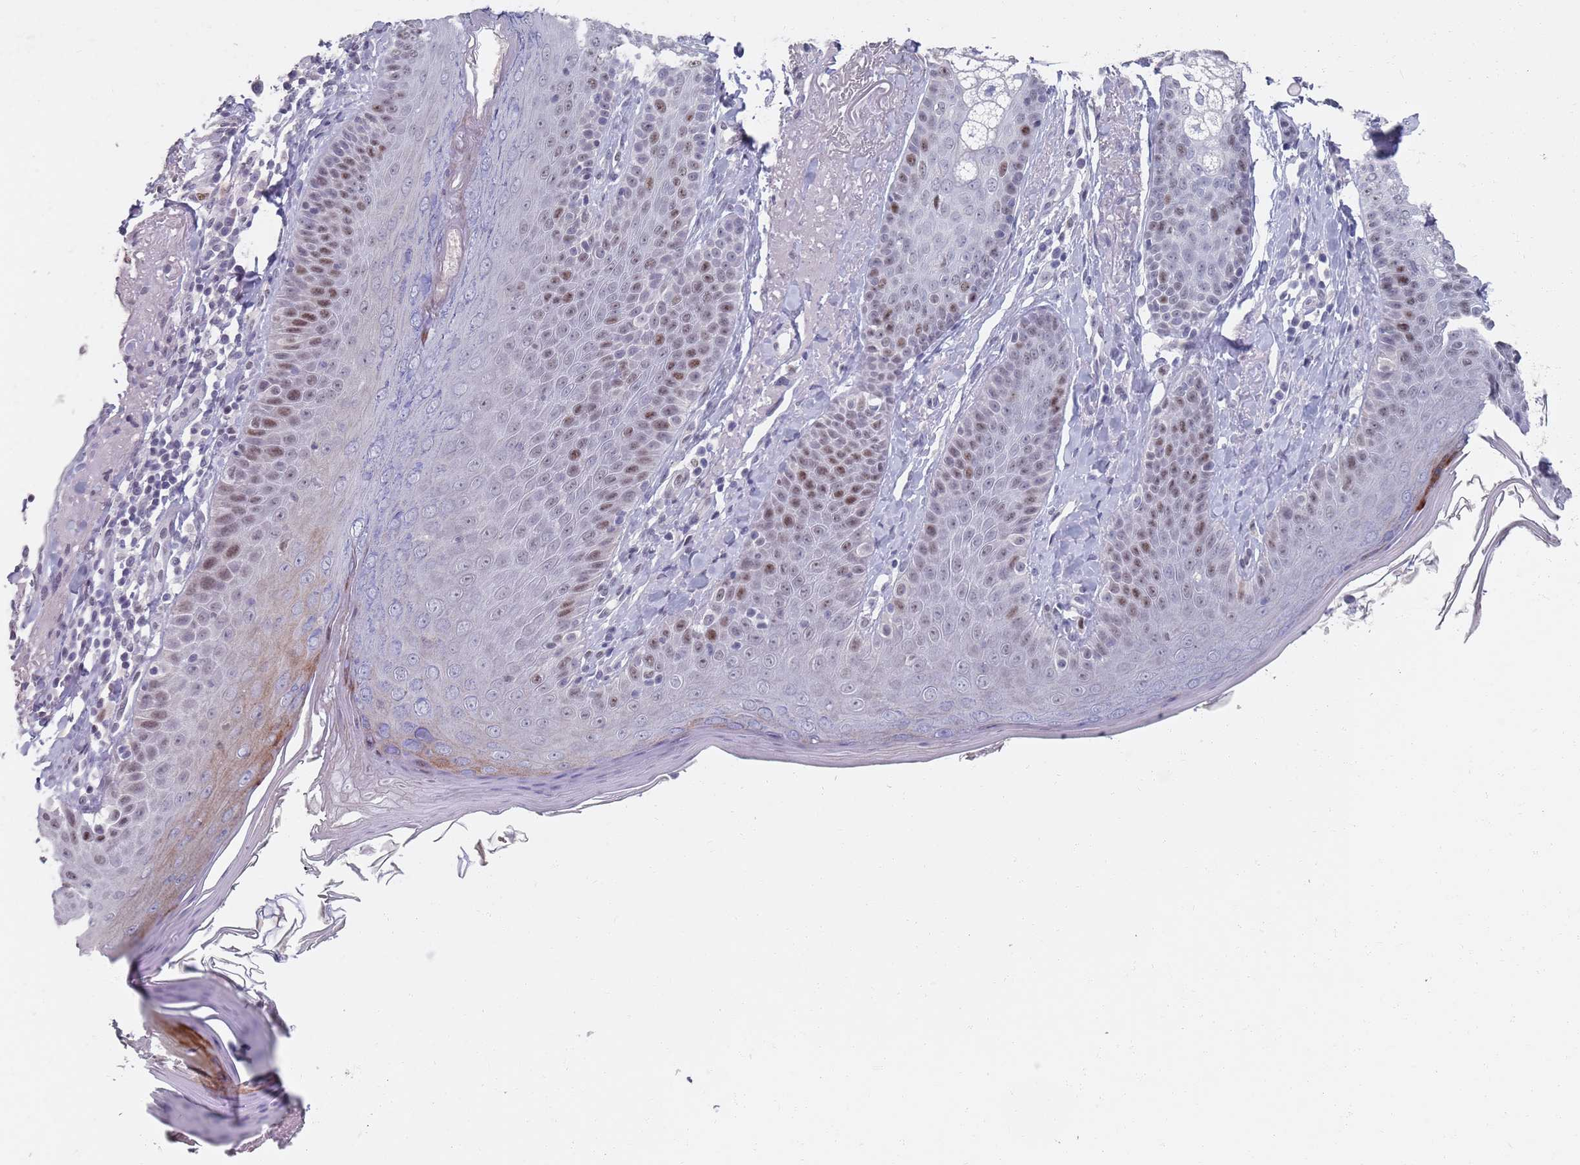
{"staining": {"intensity": "negative", "quantity": "none", "location": "none"}, "tissue": "skin", "cell_type": "Fibroblasts", "image_type": "normal", "snomed": [{"axis": "morphology", "description": "Normal tissue, NOS"}, {"axis": "topography", "description": "Skin"}], "caption": "An immunohistochemistry histopathology image of benign skin is shown. There is no staining in fibroblasts of skin. (DAB (3,3'-diaminobenzidine) immunohistochemistry with hematoxylin counter stain).", "gene": "SAMD1", "patient": {"sex": "male", "age": 57}}